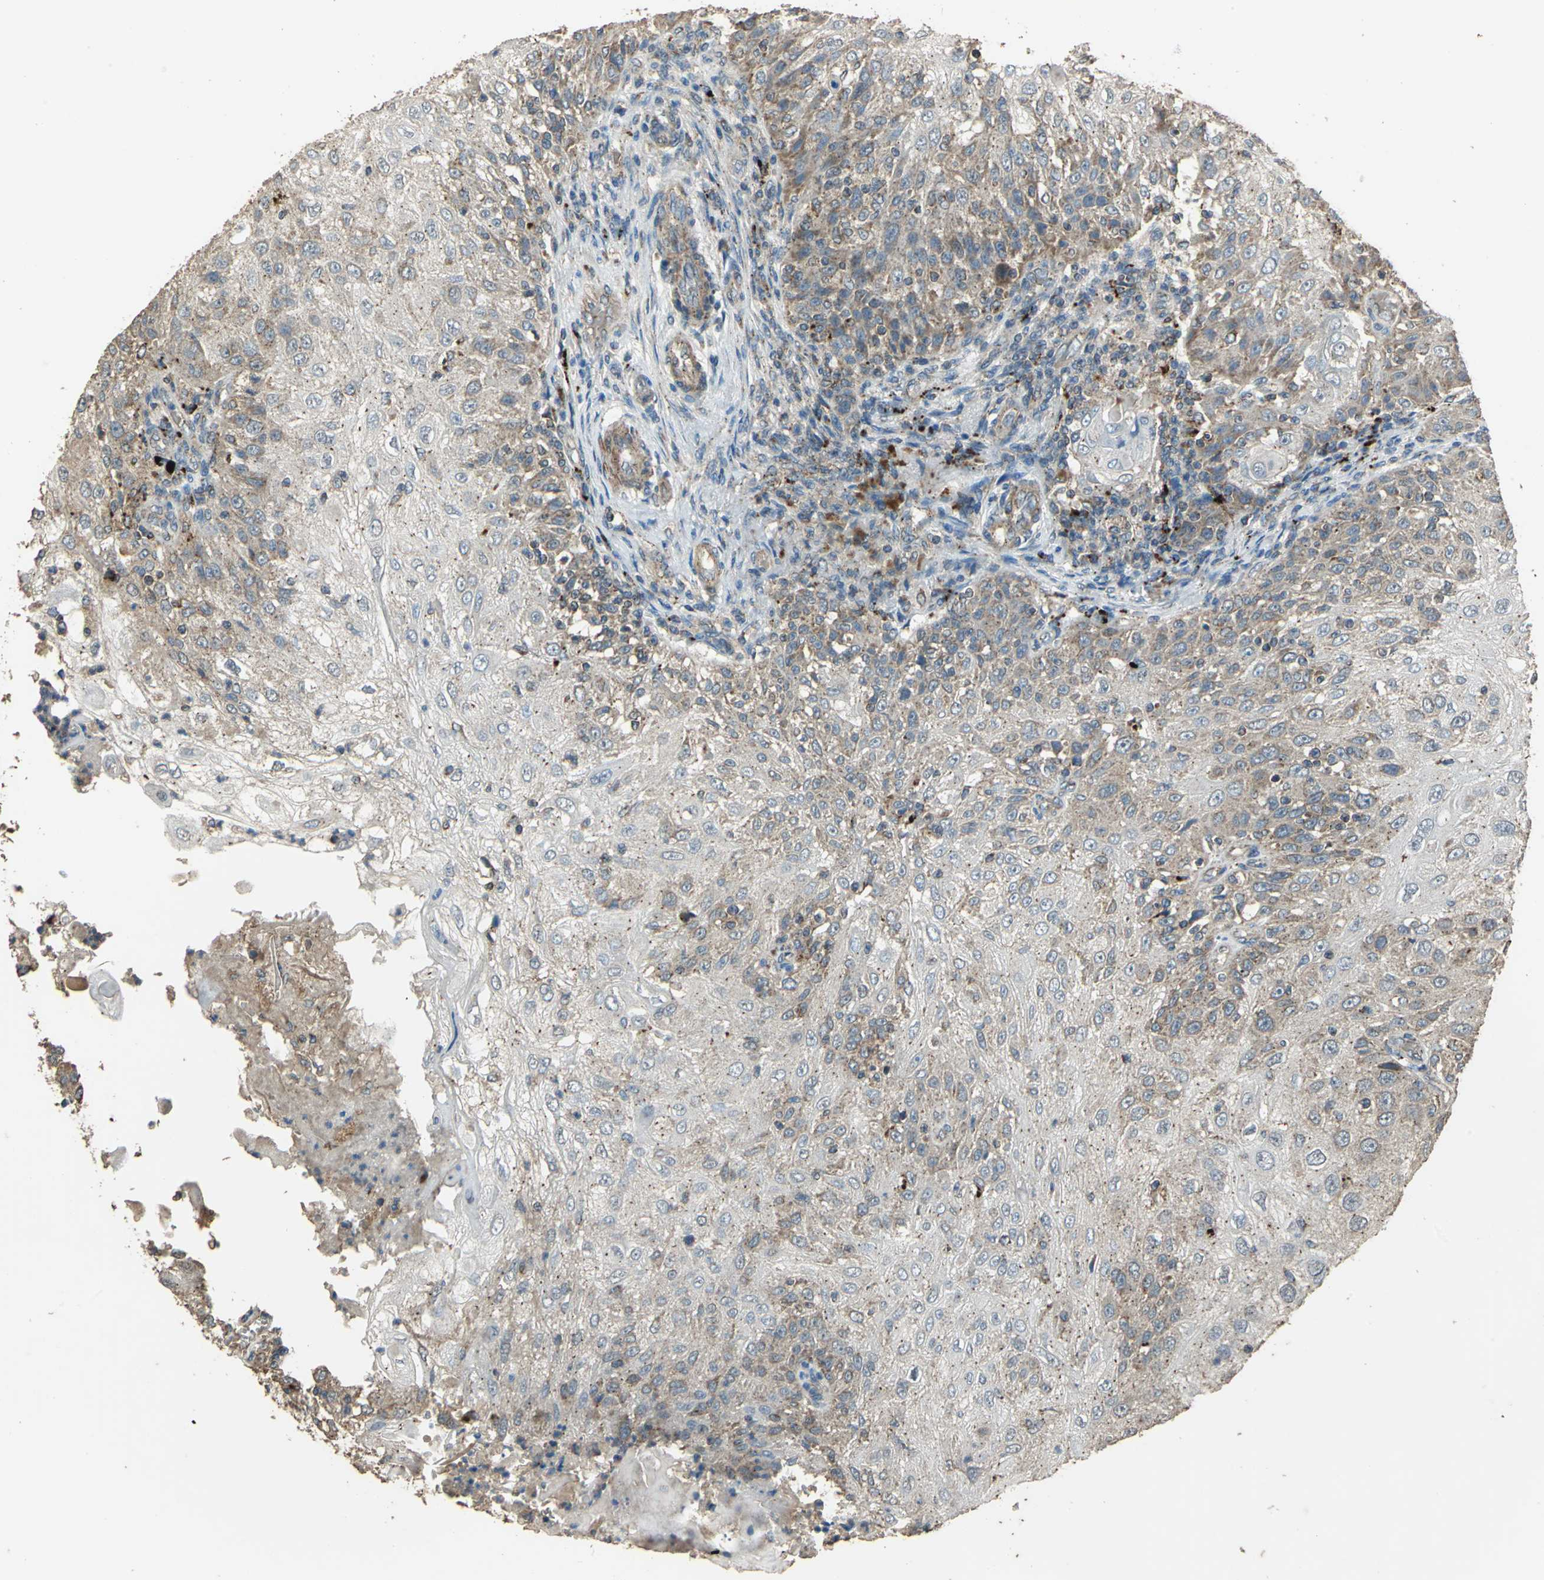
{"staining": {"intensity": "moderate", "quantity": "25%-75%", "location": "cytoplasmic/membranous"}, "tissue": "skin cancer", "cell_type": "Tumor cells", "image_type": "cancer", "snomed": [{"axis": "morphology", "description": "Normal tissue, NOS"}, {"axis": "morphology", "description": "Squamous cell carcinoma, NOS"}, {"axis": "topography", "description": "Skin"}], "caption": "IHC image of neoplastic tissue: skin squamous cell carcinoma stained using IHC exhibits medium levels of moderate protein expression localized specifically in the cytoplasmic/membranous of tumor cells, appearing as a cytoplasmic/membranous brown color.", "gene": "POLRMT", "patient": {"sex": "female", "age": 83}}